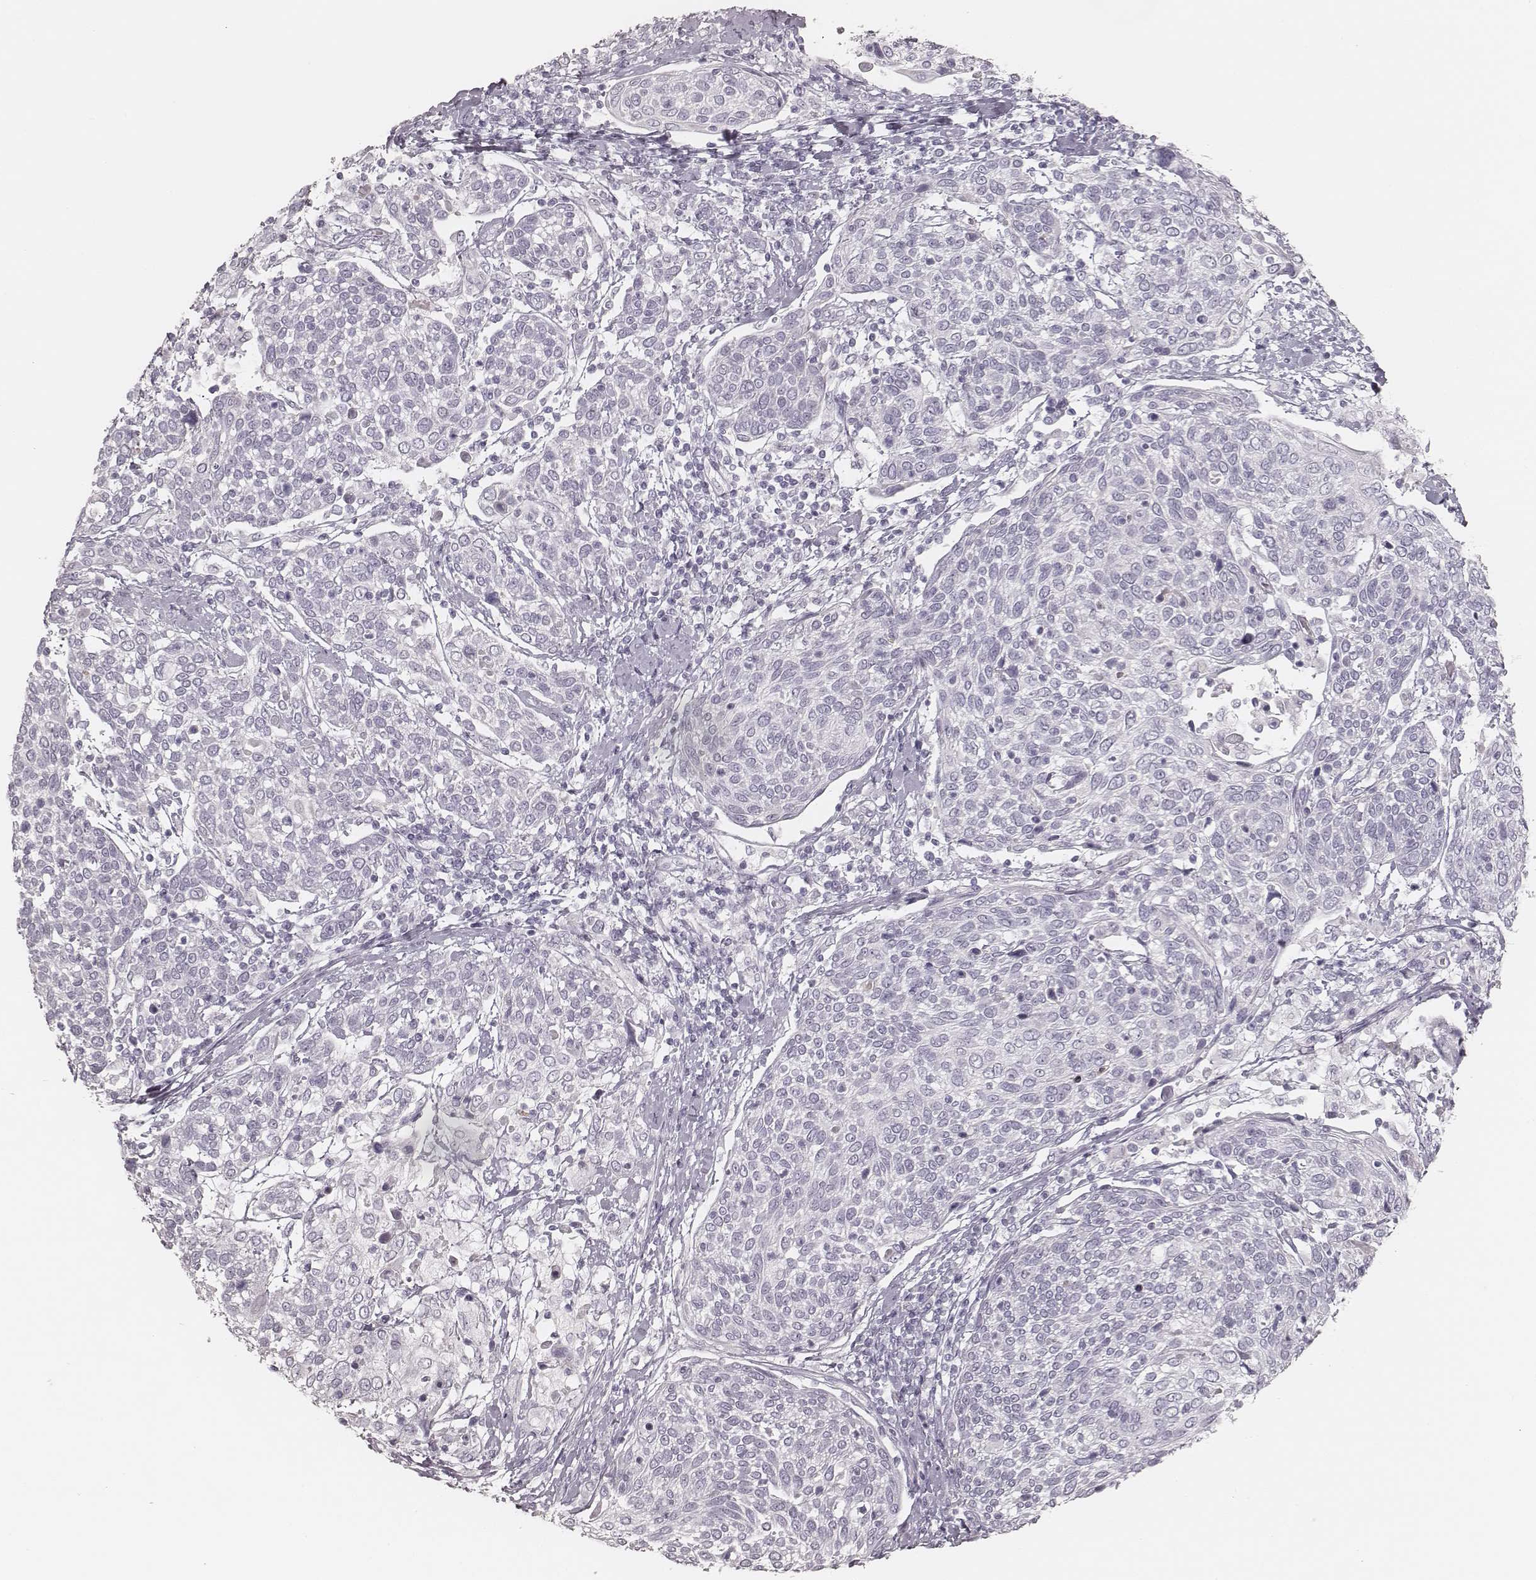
{"staining": {"intensity": "negative", "quantity": "none", "location": "none"}, "tissue": "cervical cancer", "cell_type": "Tumor cells", "image_type": "cancer", "snomed": [{"axis": "morphology", "description": "Squamous cell carcinoma, NOS"}, {"axis": "topography", "description": "Cervix"}], "caption": "An immunohistochemistry (IHC) photomicrograph of squamous cell carcinoma (cervical) is shown. There is no staining in tumor cells of squamous cell carcinoma (cervical).", "gene": "KRT82", "patient": {"sex": "female", "age": 61}}